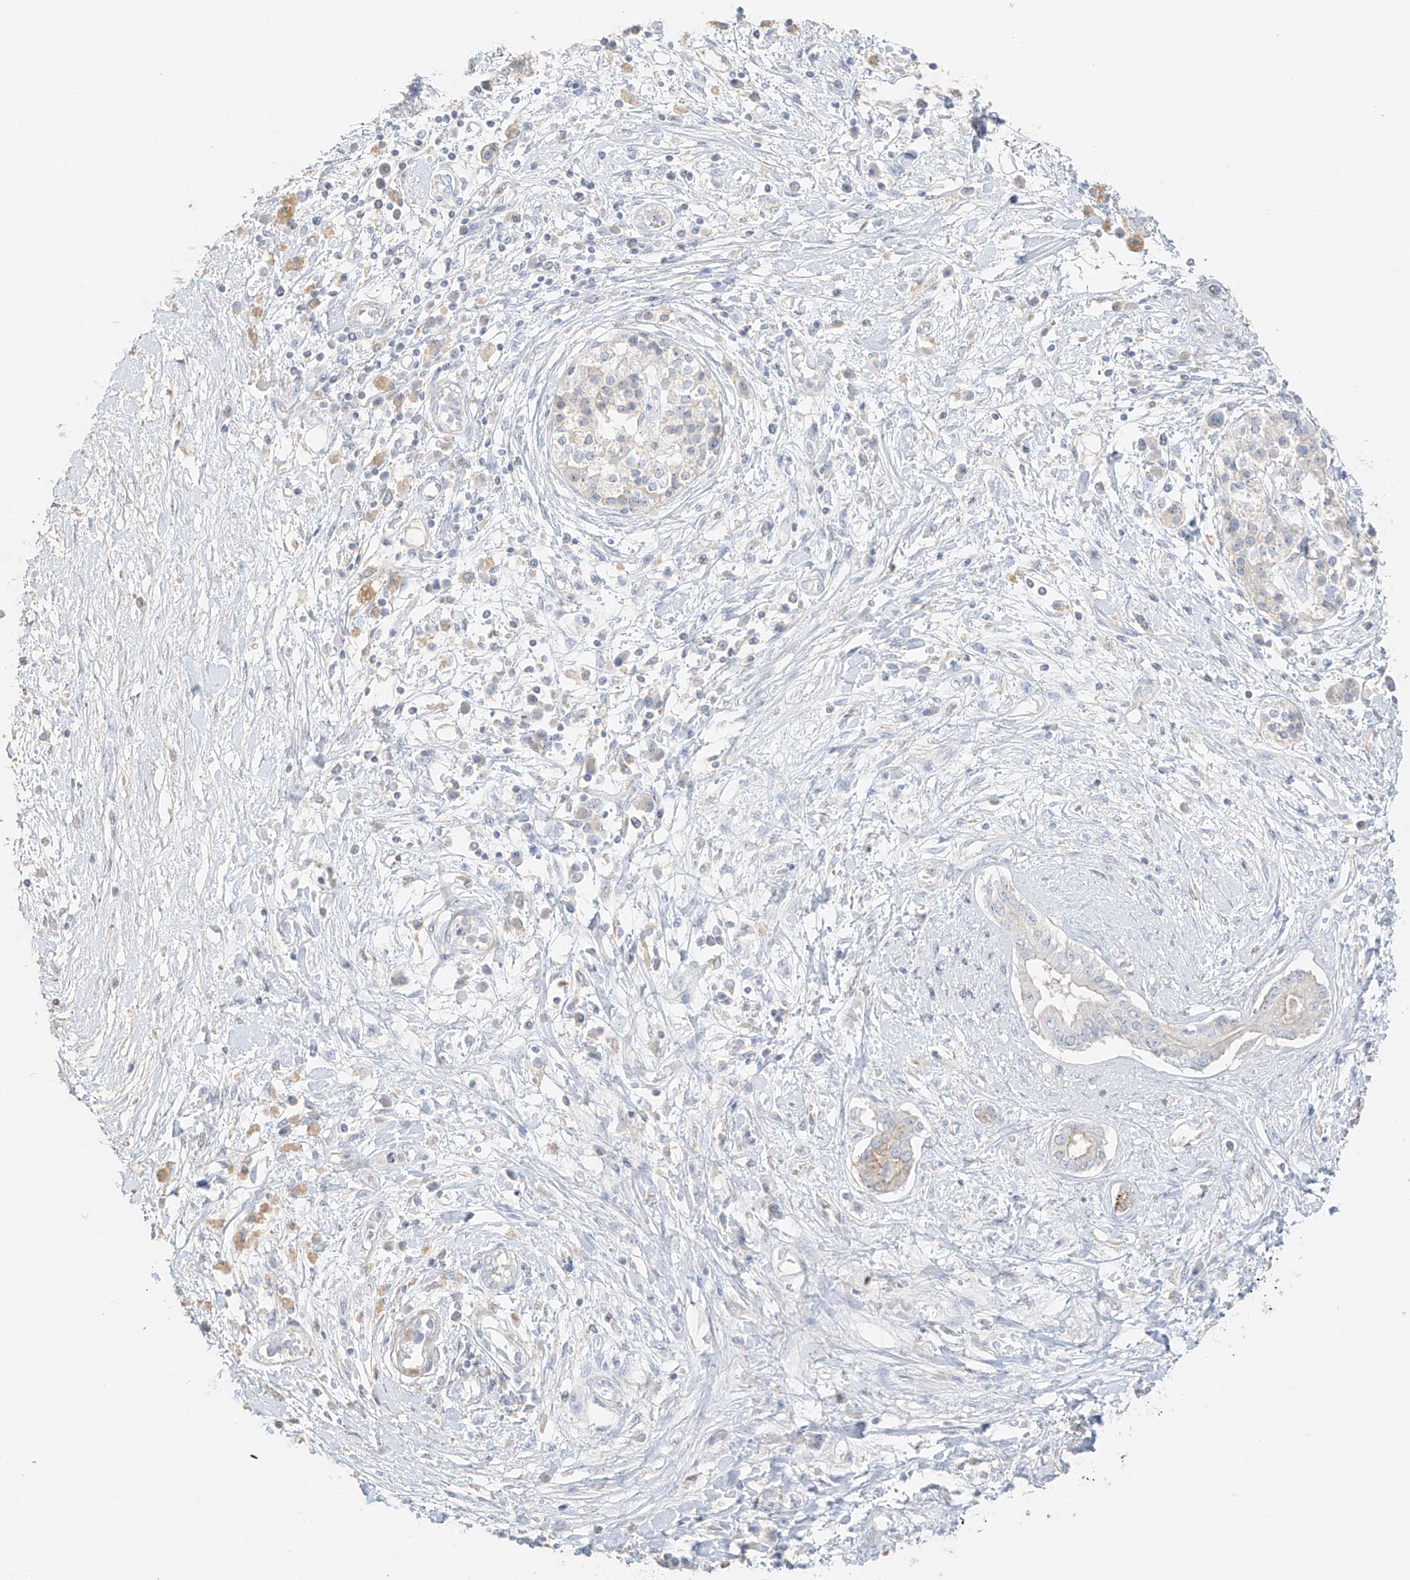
{"staining": {"intensity": "negative", "quantity": "none", "location": "none"}, "tissue": "pancreatic cancer", "cell_type": "Tumor cells", "image_type": "cancer", "snomed": [{"axis": "morphology", "description": "Adenocarcinoma, NOS"}, {"axis": "topography", "description": "Pancreas"}], "caption": "Adenocarcinoma (pancreatic) stained for a protein using IHC exhibits no staining tumor cells.", "gene": "ZBTB41", "patient": {"sex": "female", "age": 56}}